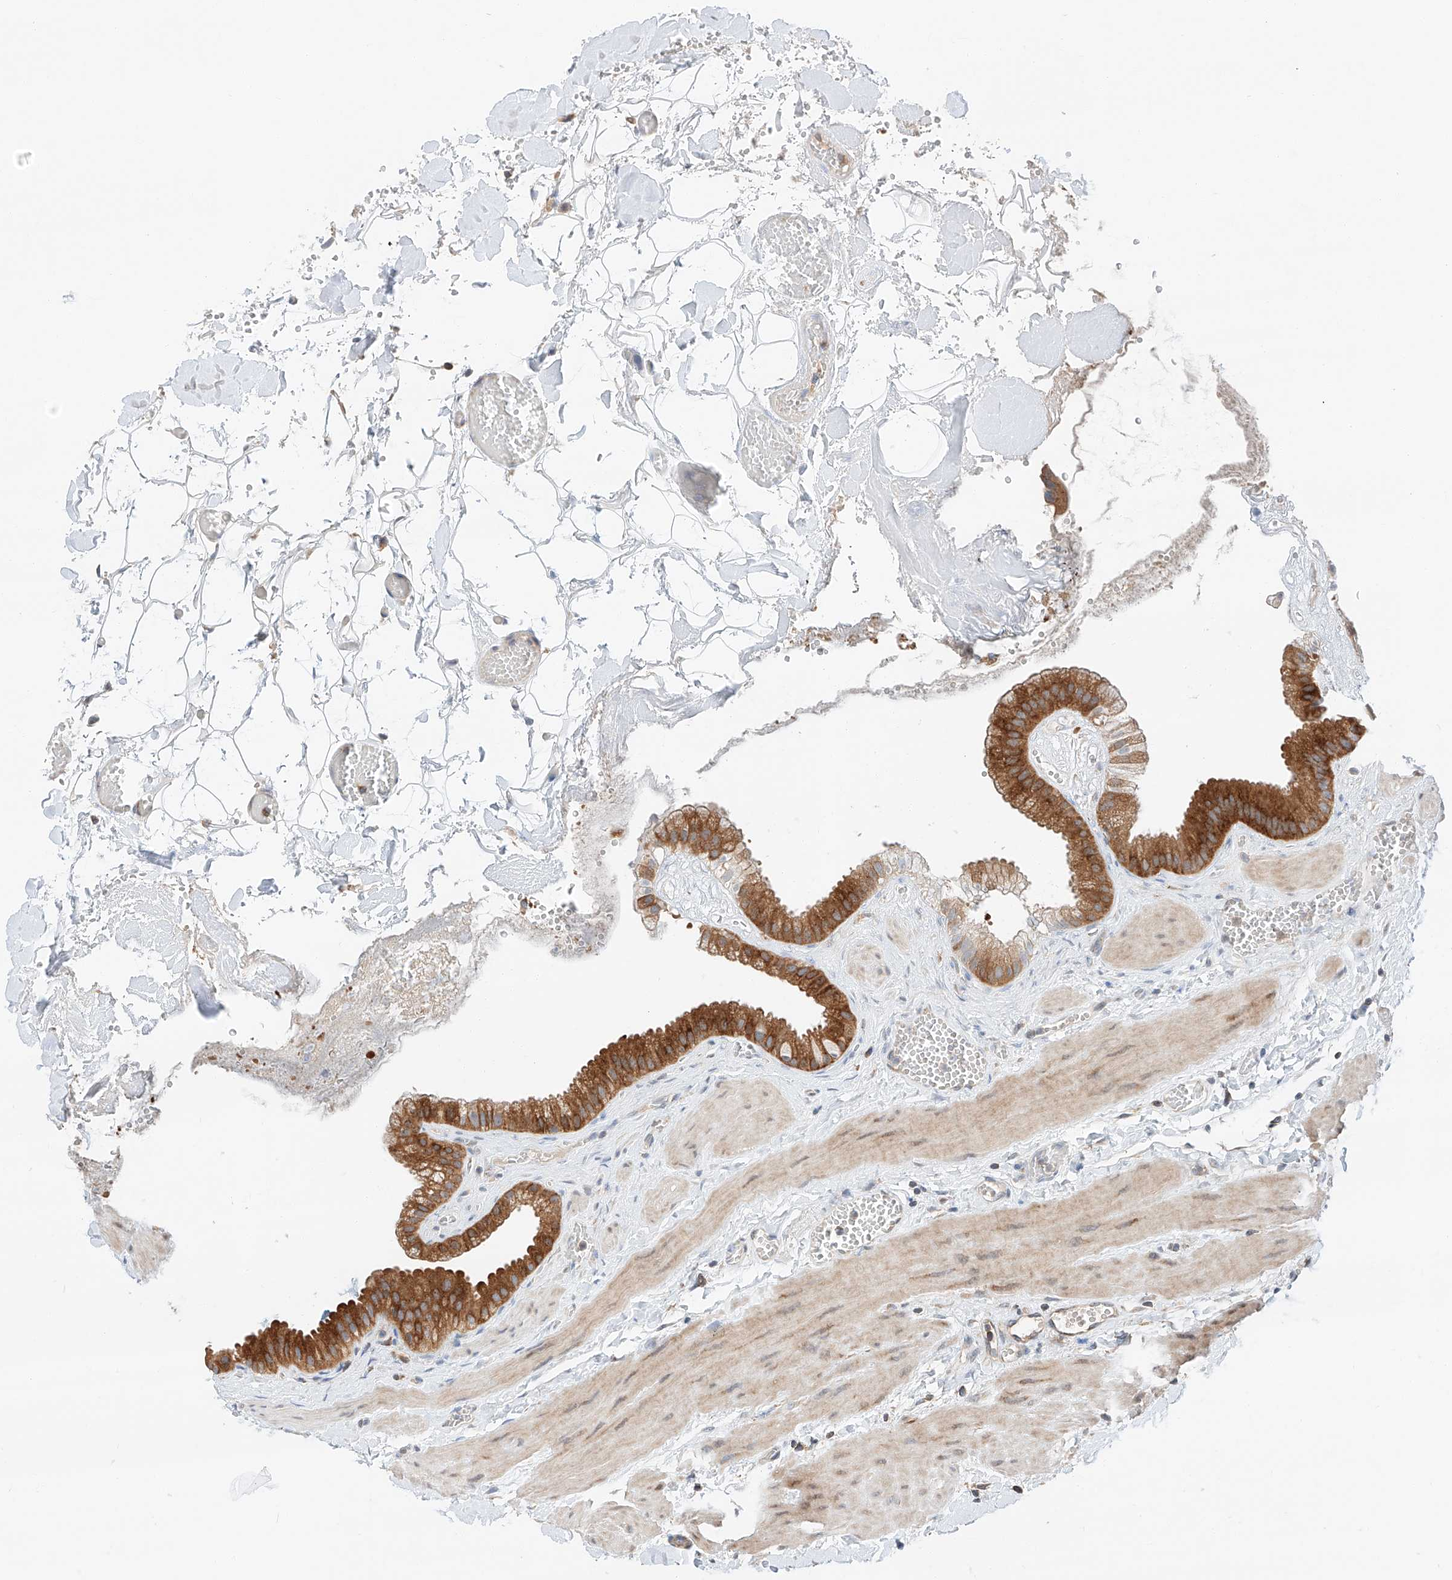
{"staining": {"intensity": "strong", "quantity": ">75%", "location": "cytoplasmic/membranous"}, "tissue": "gallbladder", "cell_type": "Glandular cells", "image_type": "normal", "snomed": [{"axis": "morphology", "description": "Normal tissue, NOS"}, {"axis": "topography", "description": "Gallbladder"}], "caption": "Gallbladder stained with immunohistochemistry (IHC) exhibits strong cytoplasmic/membranous positivity in about >75% of glandular cells. (DAB (3,3'-diaminobenzidine) IHC with brightfield microscopy, high magnification).", "gene": "RUSC1", "patient": {"sex": "male", "age": 55}}